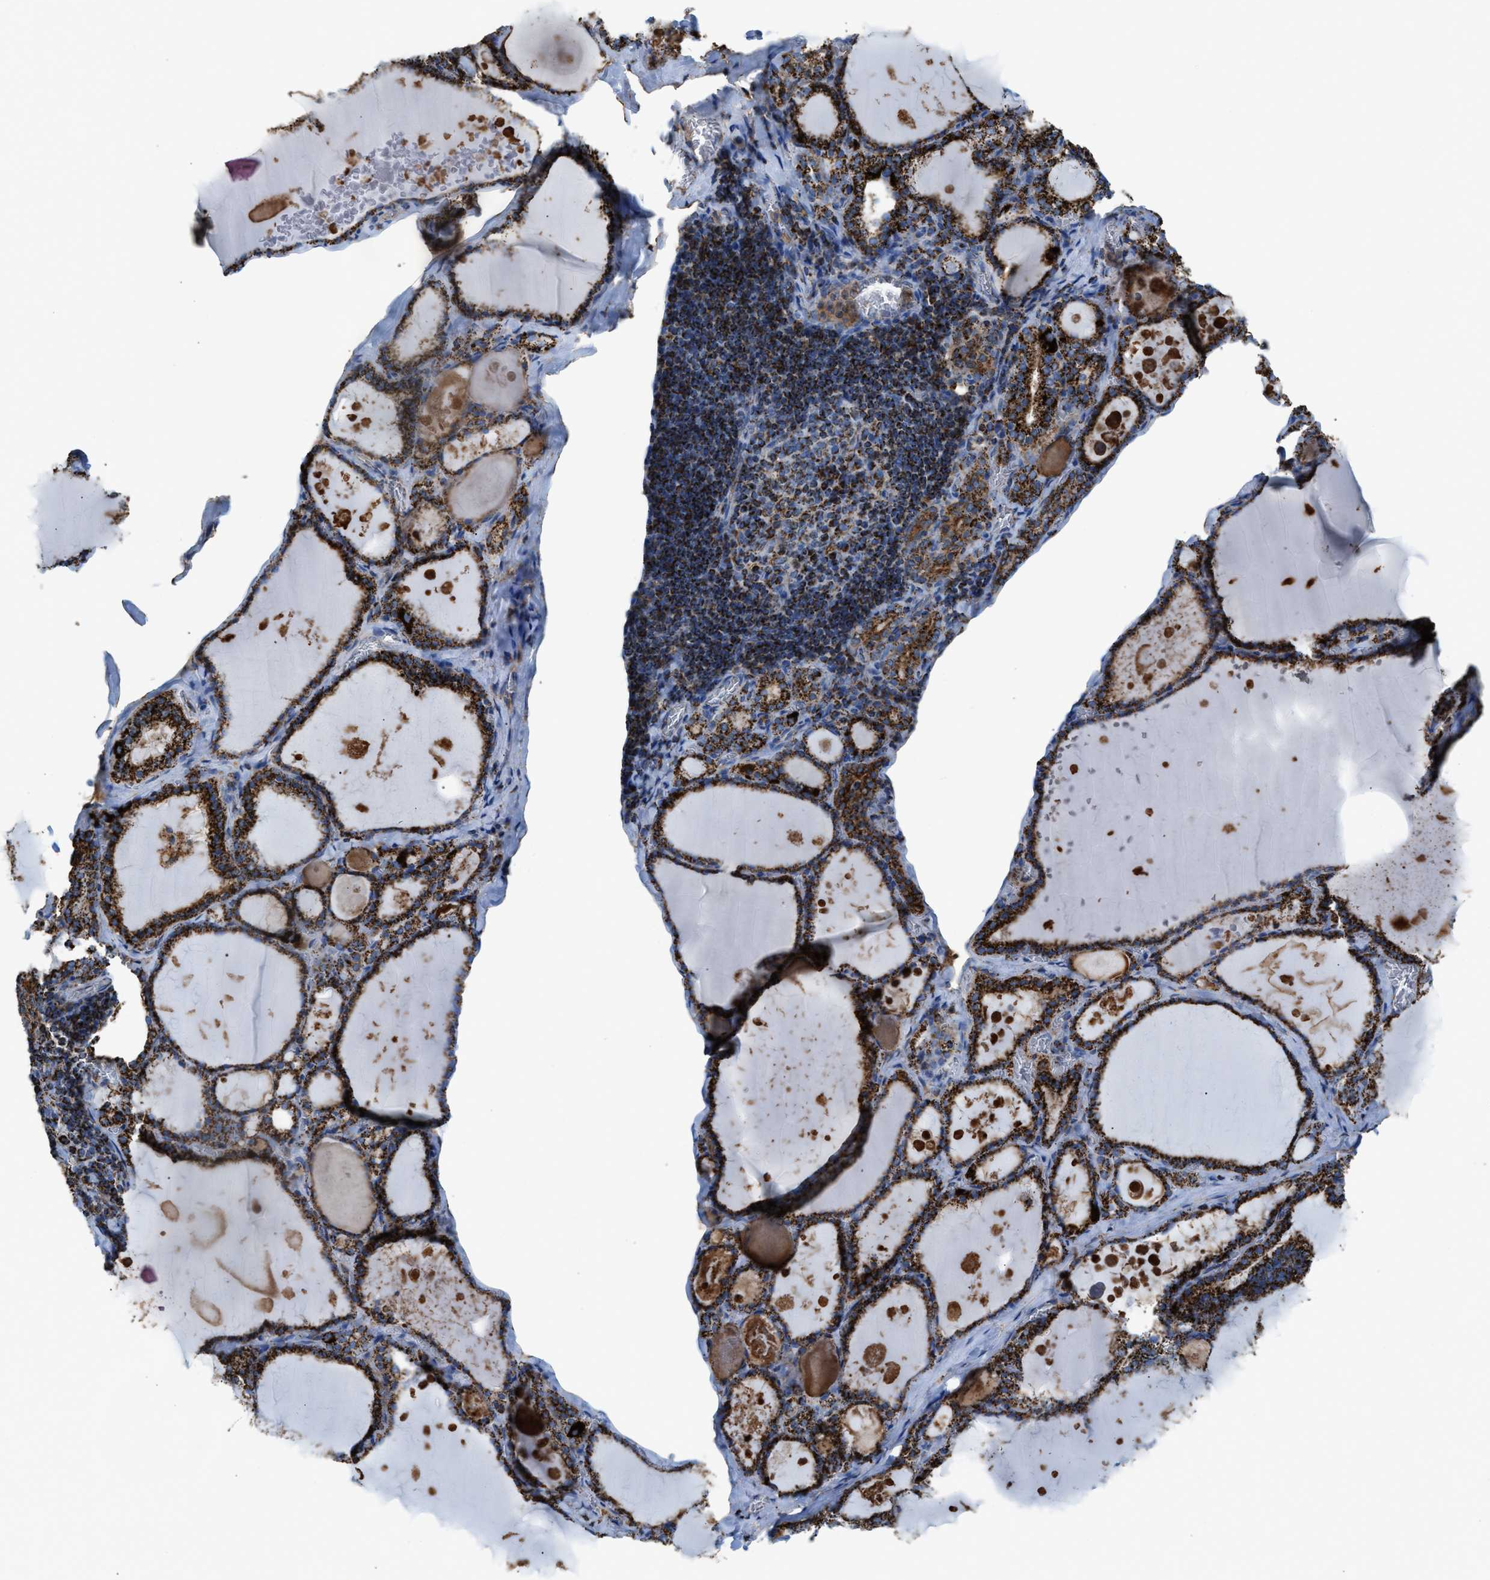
{"staining": {"intensity": "strong", "quantity": ">75%", "location": "cytoplasmic/membranous"}, "tissue": "thyroid gland", "cell_type": "Glandular cells", "image_type": "normal", "snomed": [{"axis": "morphology", "description": "Normal tissue, NOS"}, {"axis": "topography", "description": "Thyroid gland"}], "caption": "Immunohistochemistry (IHC) of normal thyroid gland reveals high levels of strong cytoplasmic/membranous staining in approximately >75% of glandular cells. The staining was performed using DAB to visualize the protein expression in brown, while the nuclei were stained in blue with hematoxylin (Magnification: 20x).", "gene": "ECHS1", "patient": {"sex": "male", "age": 56}}